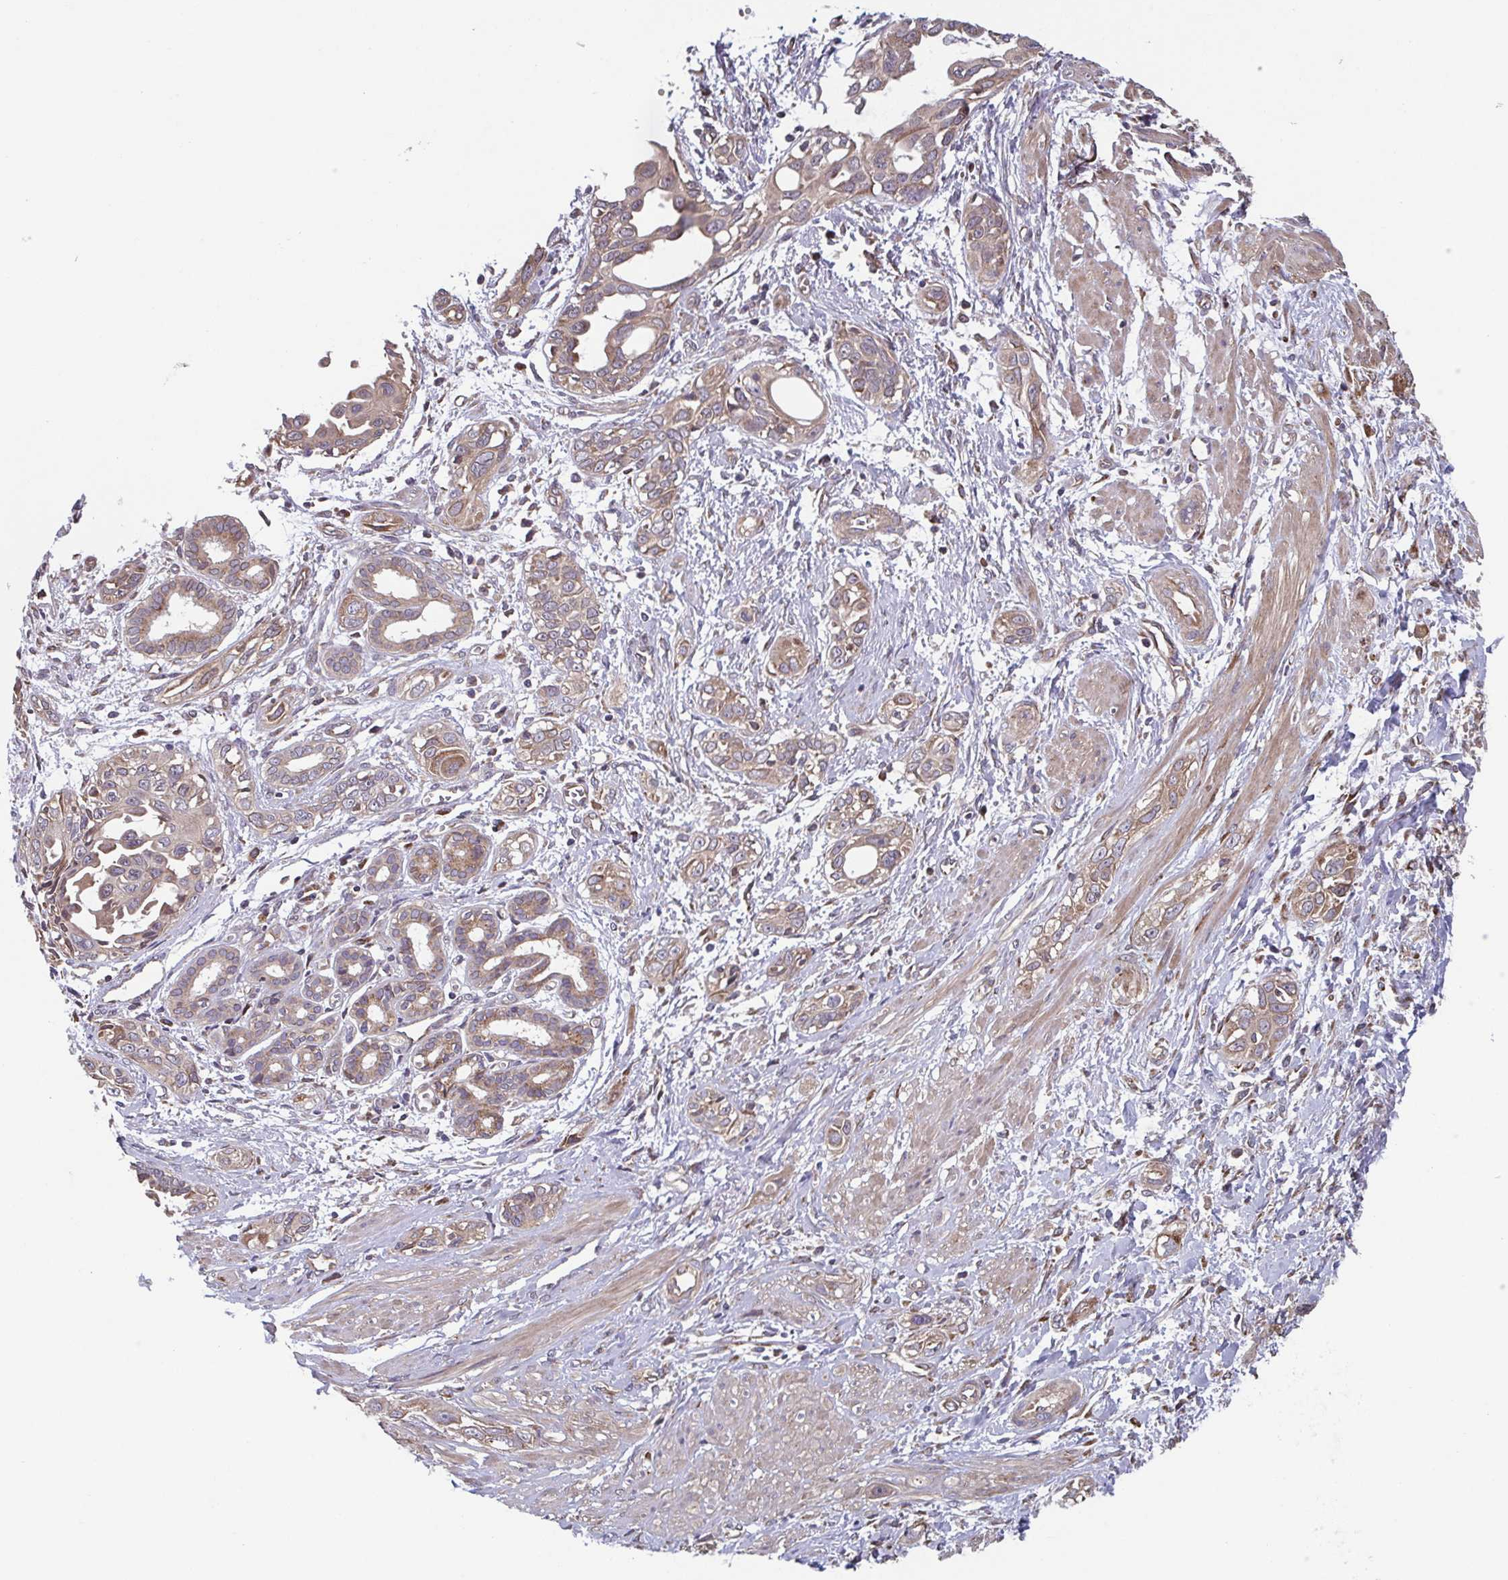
{"staining": {"intensity": "weak", "quantity": ">75%", "location": "cytoplasmic/membranous"}, "tissue": "pancreatic cancer", "cell_type": "Tumor cells", "image_type": "cancer", "snomed": [{"axis": "morphology", "description": "Adenocarcinoma, NOS"}, {"axis": "topography", "description": "Pancreas"}], "caption": "IHC (DAB) staining of human adenocarcinoma (pancreatic) exhibits weak cytoplasmic/membranous protein expression in approximately >75% of tumor cells.", "gene": "COPB1", "patient": {"sex": "female", "age": 55}}